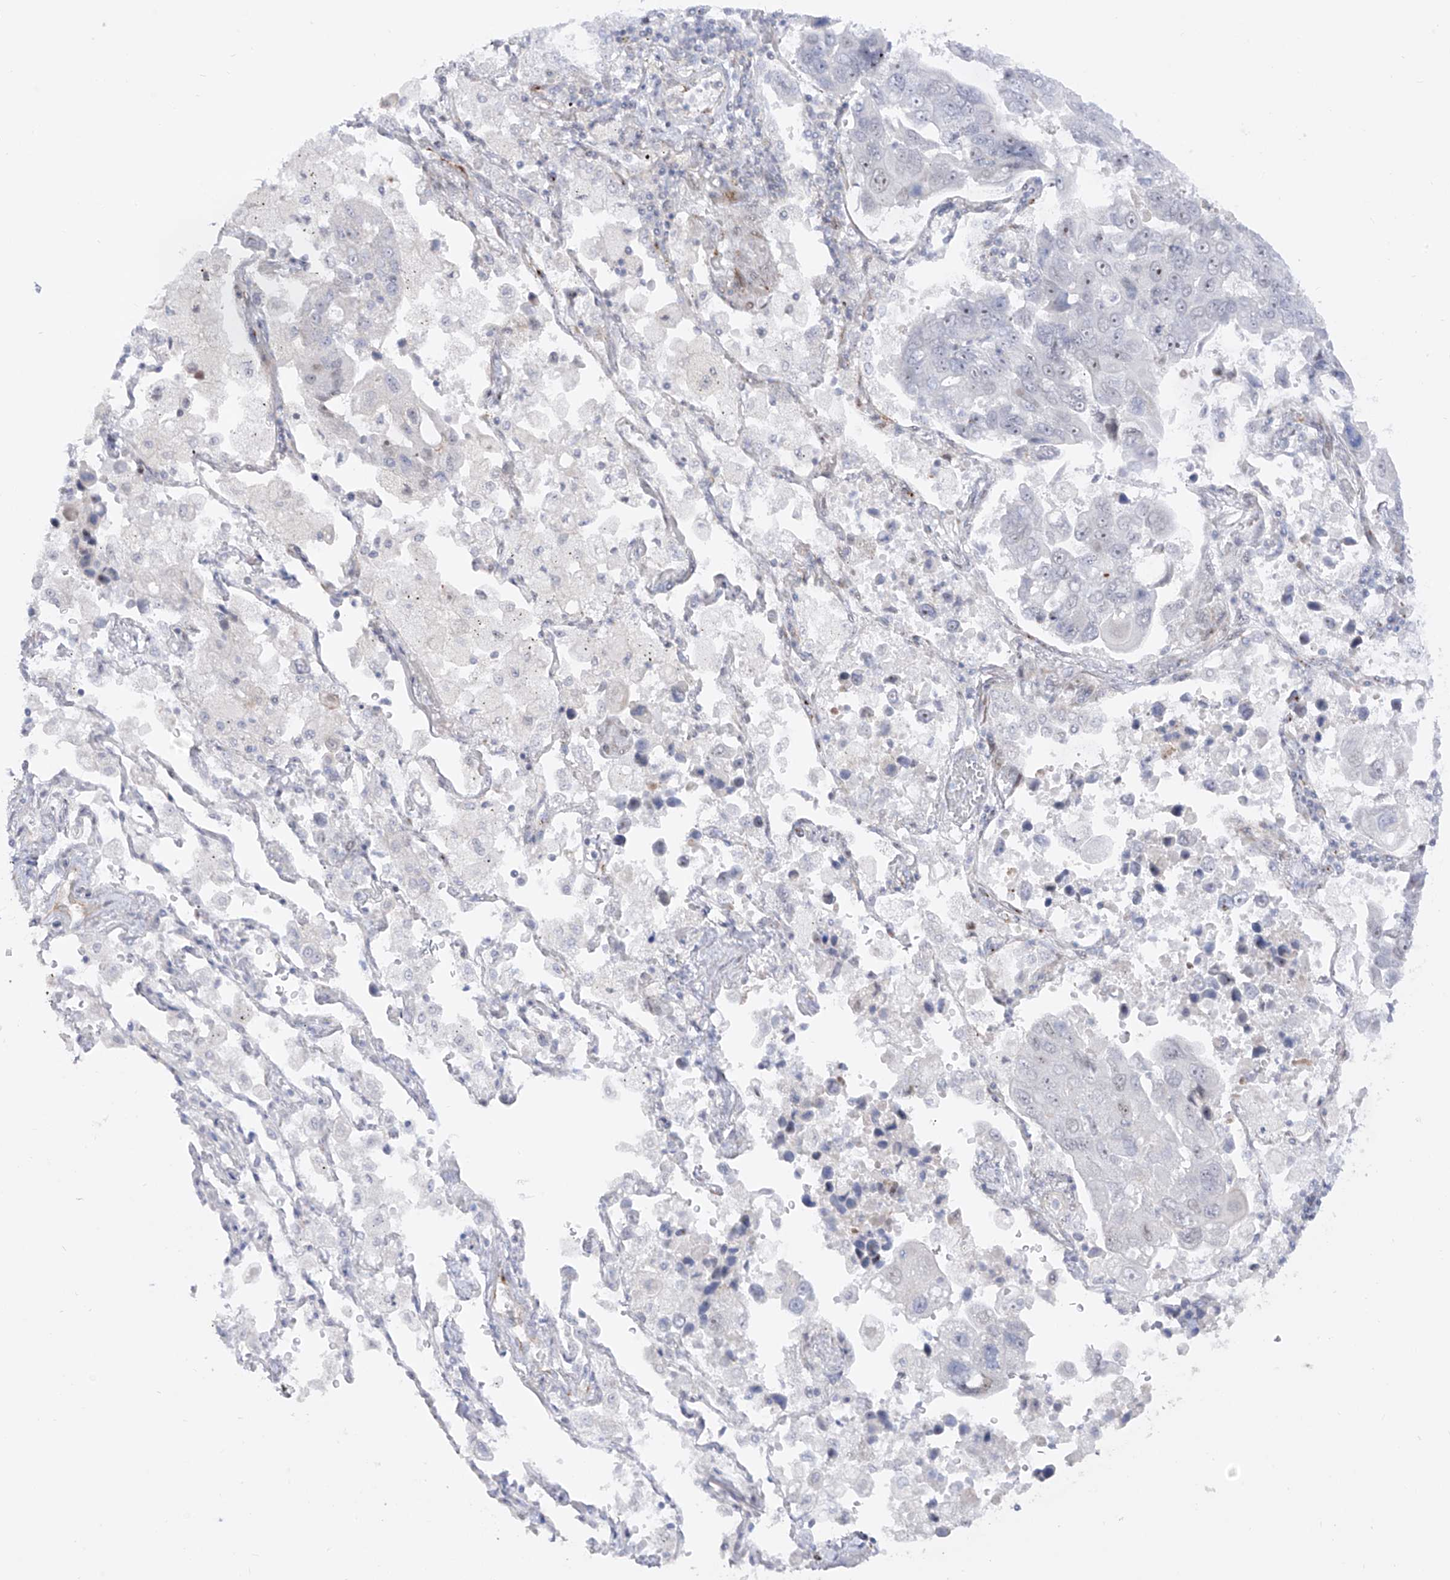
{"staining": {"intensity": "negative", "quantity": "none", "location": "none"}, "tissue": "lung cancer", "cell_type": "Tumor cells", "image_type": "cancer", "snomed": [{"axis": "morphology", "description": "Adenocarcinoma, NOS"}, {"axis": "topography", "description": "Lung"}], "caption": "Photomicrograph shows no significant protein staining in tumor cells of lung cancer.", "gene": "ZNF180", "patient": {"sex": "male", "age": 64}}